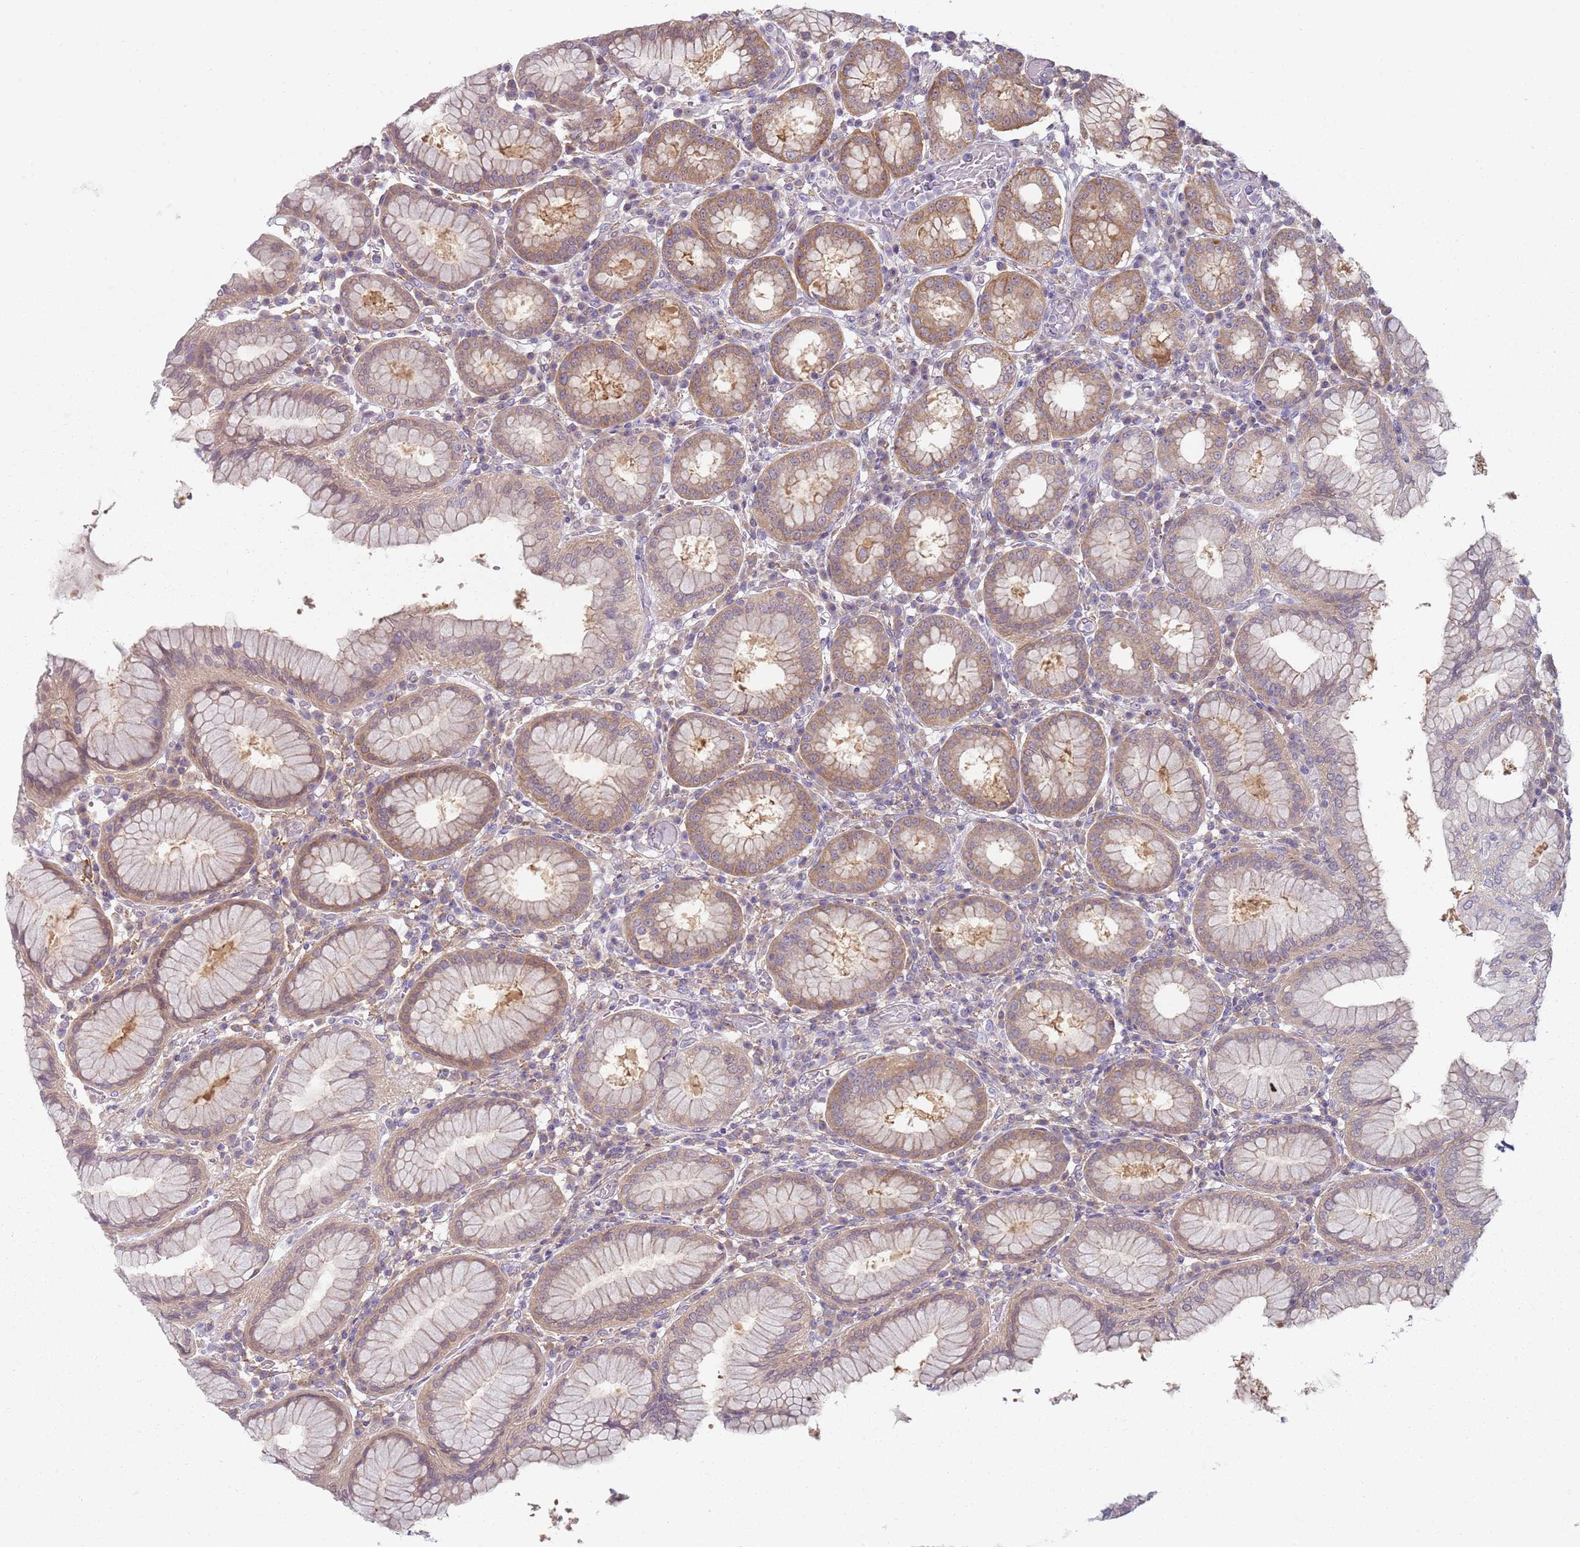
{"staining": {"intensity": "moderate", "quantity": ">75%", "location": "cytoplasmic/membranous"}, "tissue": "stomach", "cell_type": "Glandular cells", "image_type": "normal", "snomed": [{"axis": "morphology", "description": "Normal tissue, NOS"}, {"axis": "topography", "description": "Stomach"}, {"axis": "topography", "description": "Stomach, lower"}], "caption": "This image exhibits benign stomach stained with IHC to label a protein in brown. The cytoplasmic/membranous of glandular cells show moderate positivity for the protein. Nuclei are counter-stained blue.", "gene": "SLC26A6", "patient": {"sex": "female", "age": 56}}